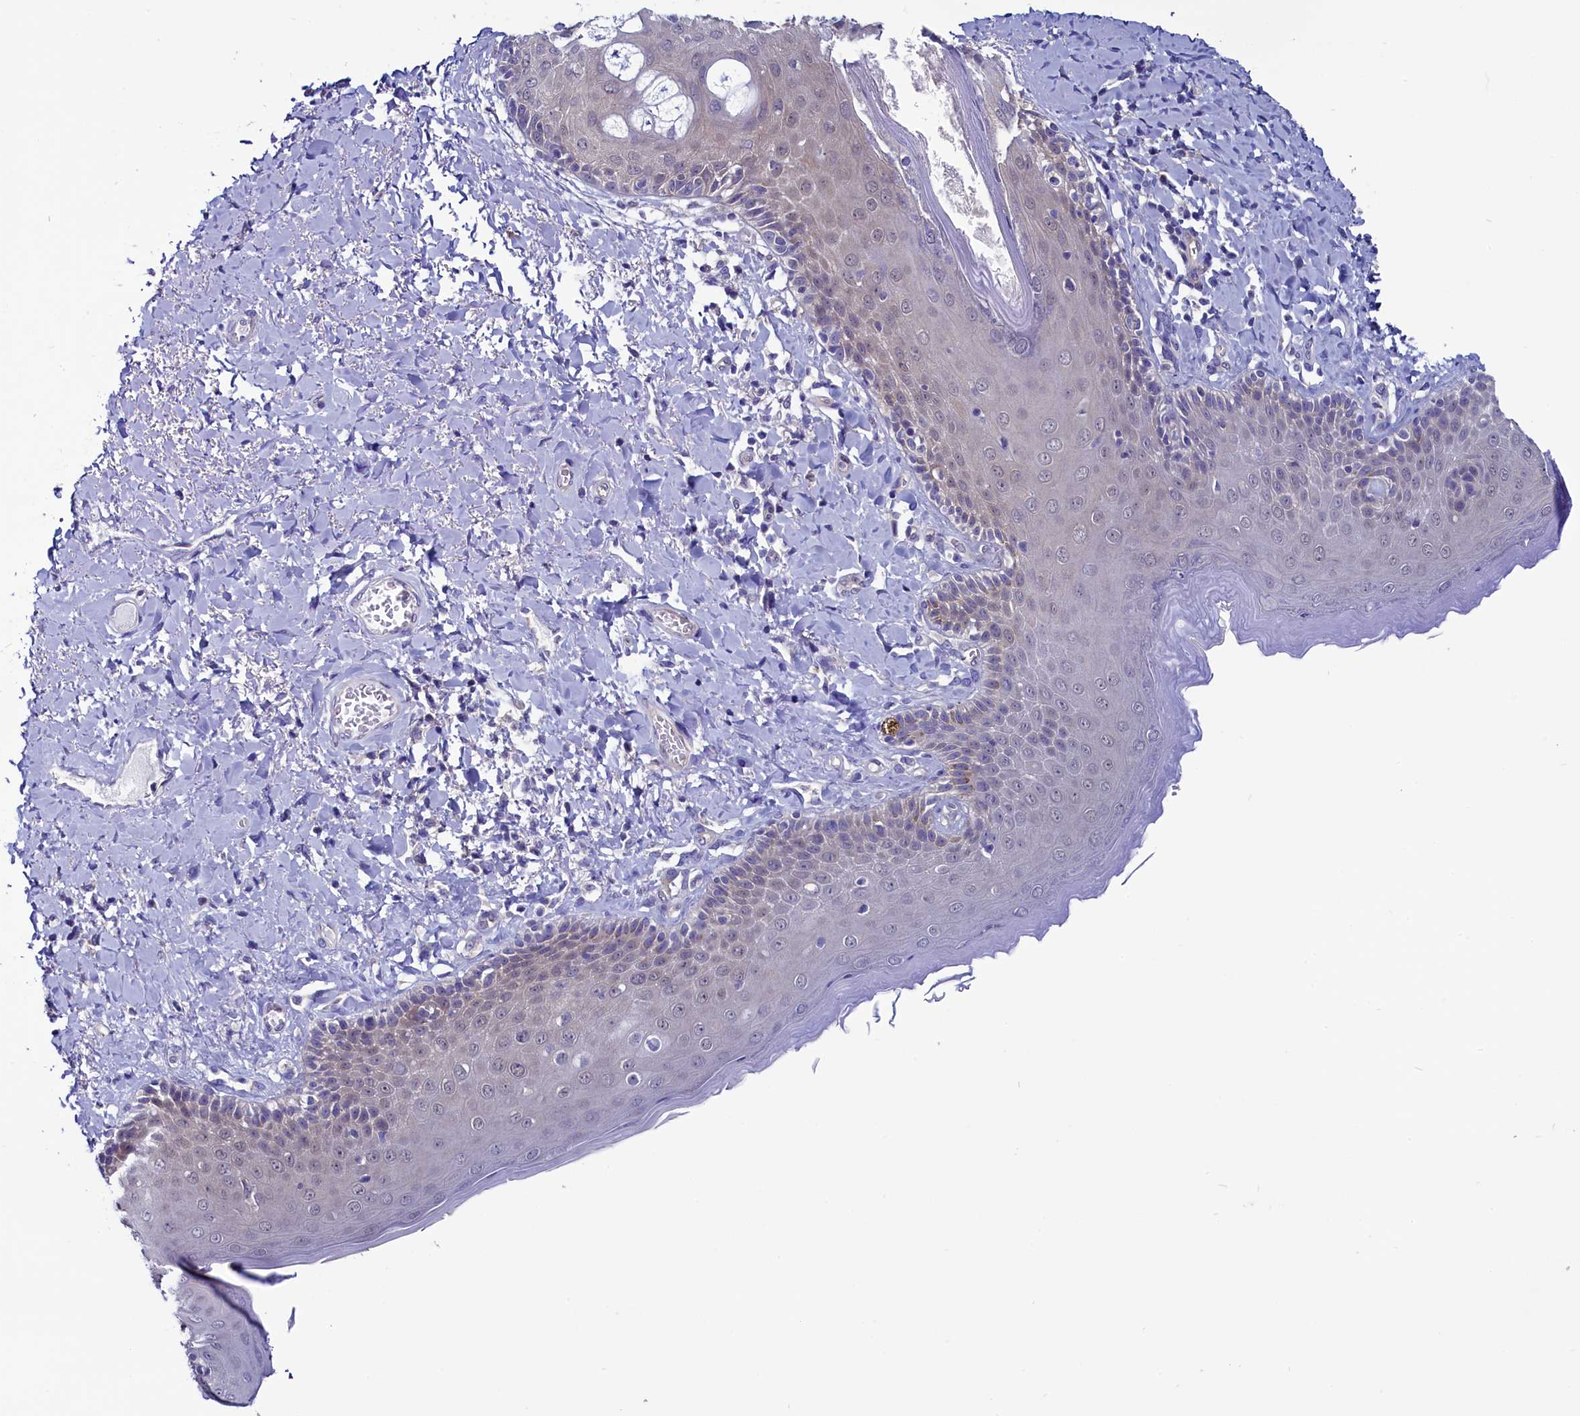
{"staining": {"intensity": "negative", "quantity": "none", "location": "none"}, "tissue": "skin", "cell_type": "Epidermal cells", "image_type": "normal", "snomed": [{"axis": "morphology", "description": "Normal tissue, NOS"}, {"axis": "topography", "description": "Anal"}], "caption": "Immunohistochemistry image of benign skin stained for a protein (brown), which demonstrates no expression in epidermal cells. The staining is performed using DAB (3,3'-diaminobenzidine) brown chromogen with nuclei counter-stained in using hematoxylin.", "gene": "CIAPIN1", "patient": {"sex": "male", "age": 69}}